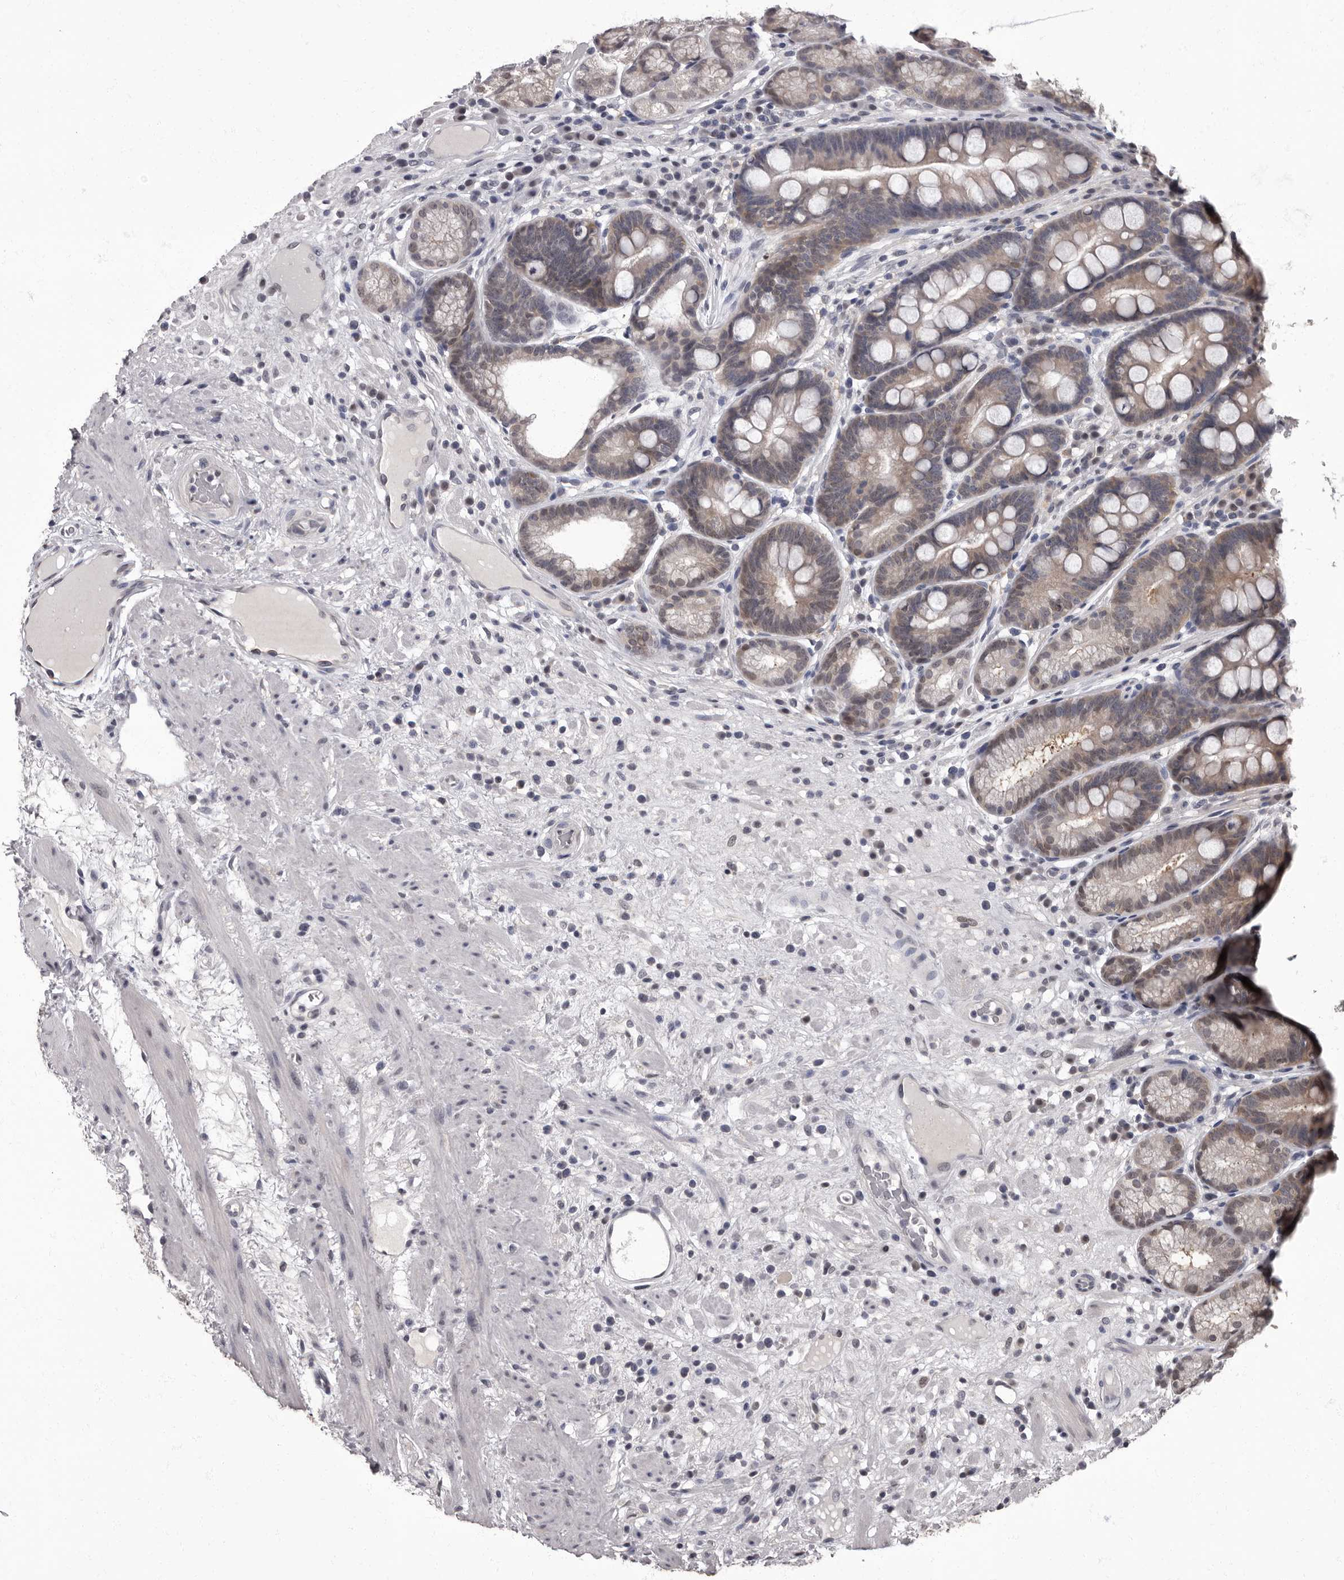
{"staining": {"intensity": "moderate", "quantity": "25%-75%", "location": "cytoplasmic/membranous,nuclear"}, "tissue": "stomach", "cell_type": "Glandular cells", "image_type": "normal", "snomed": [{"axis": "morphology", "description": "Normal tissue, NOS"}, {"axis": "topography", "description": "Stomach"}], "caption": "The photomicrograph reveals staining of unremarkable stomach, revealing moderate cytoplasmic/membranous,nuclear protein positivity (brown color) within glandular cells. The staining is performed using DAB (3,3'-diaminobenzidine) brown chromogen to label protein expression. The nuclei are counter-stained blue using hematoxylin.", "gene": "C1orf50", "patient": {"sex": "male", "age": 57}}